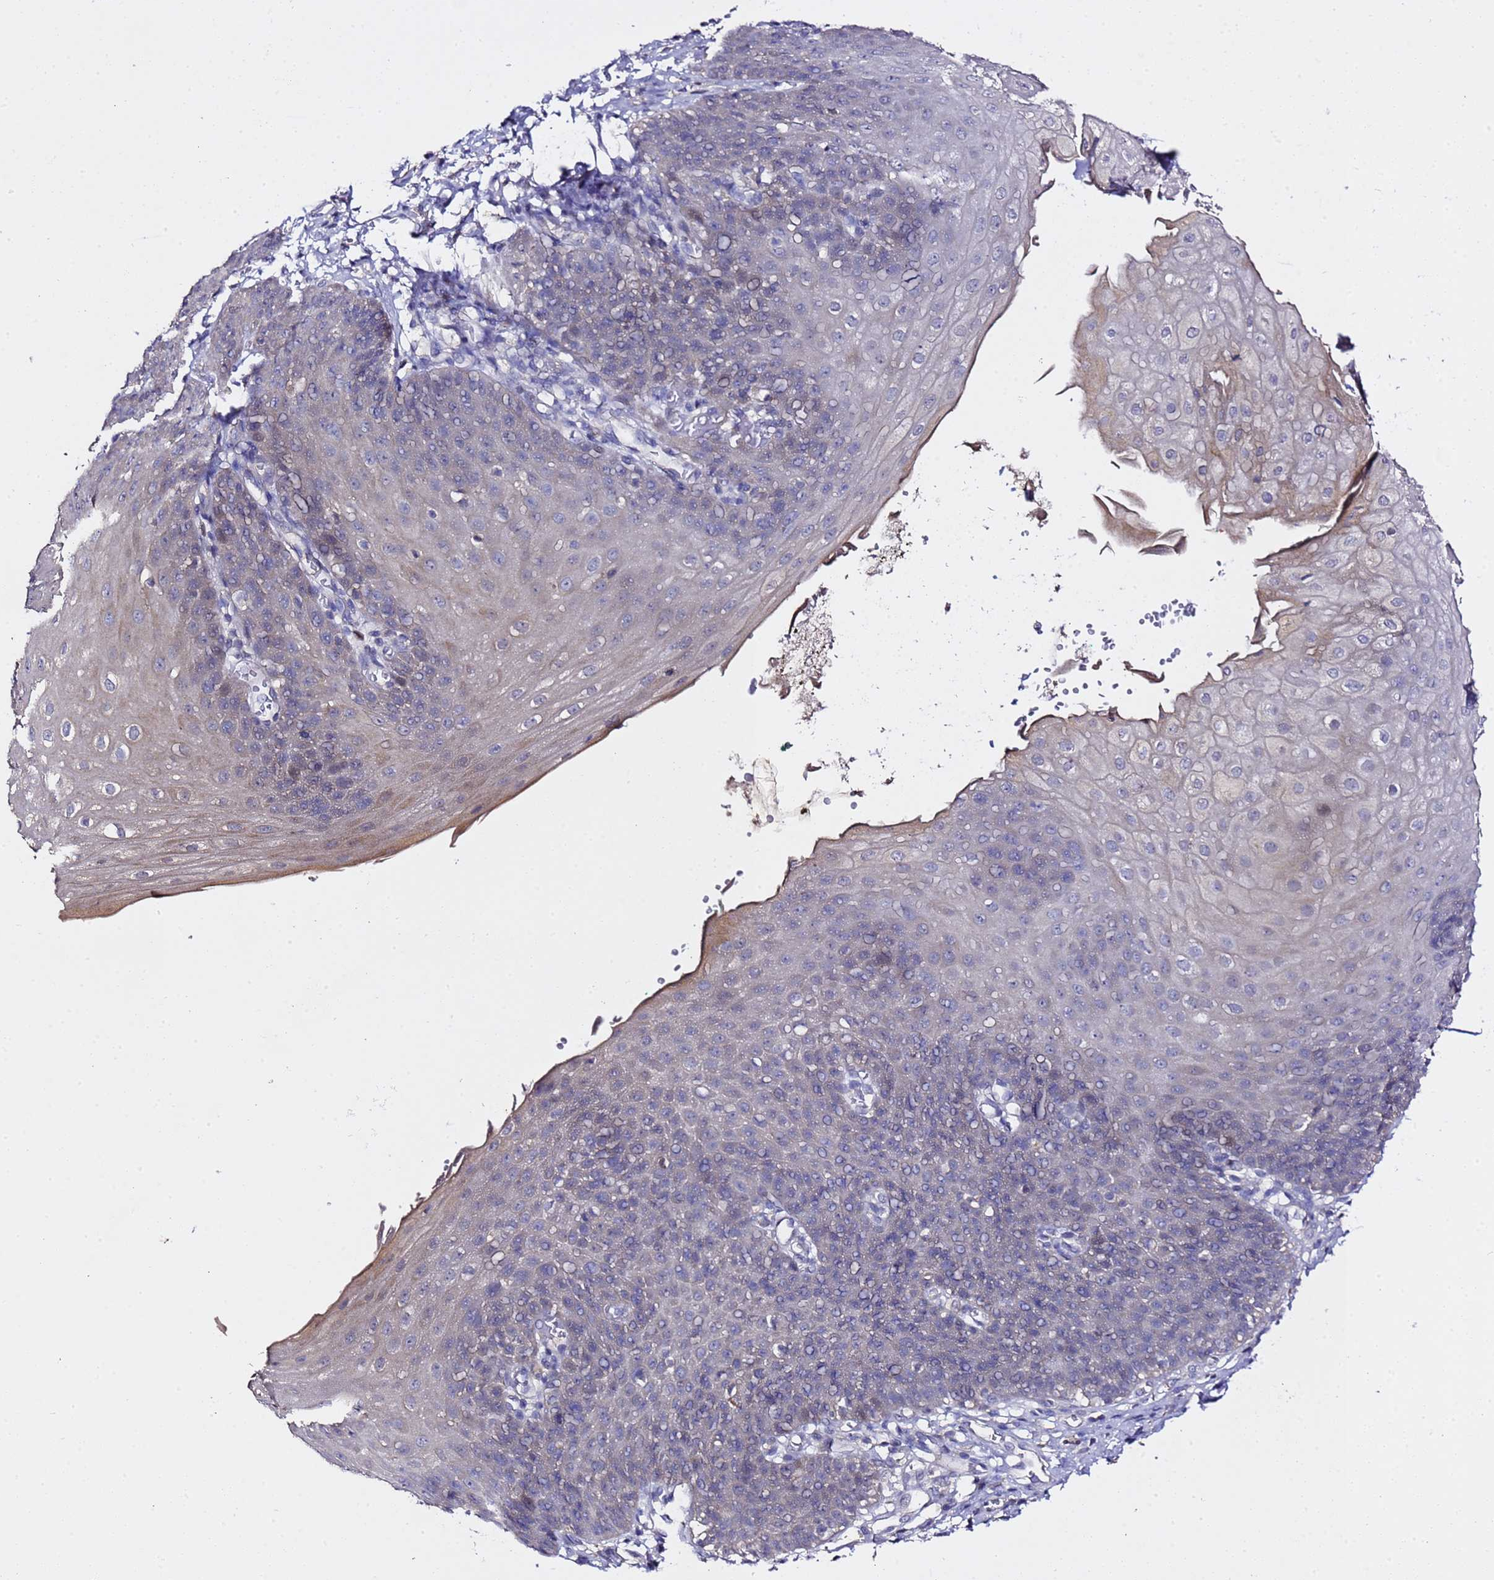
{"staining": {"intensity": "moderate", "quantity": "<25%", "location": "nuclear"}, "tissue": "esophagus", "cell_type": "Squamous epithelial cells", "image_type": "normal", "snomed": [{"axis": "morphology", "description": "Normal tissue, NOS"}, {"axis": "topography", "description": "Esophagus"}], "caption": "Immunohistochemical staining of normal esophagus demonstrates low levels of moderate nuclear staining in approximately <25% of squamous epithelial cells.", "gene": "ALG3", "patient": {"sex": "male", "age": 71}}